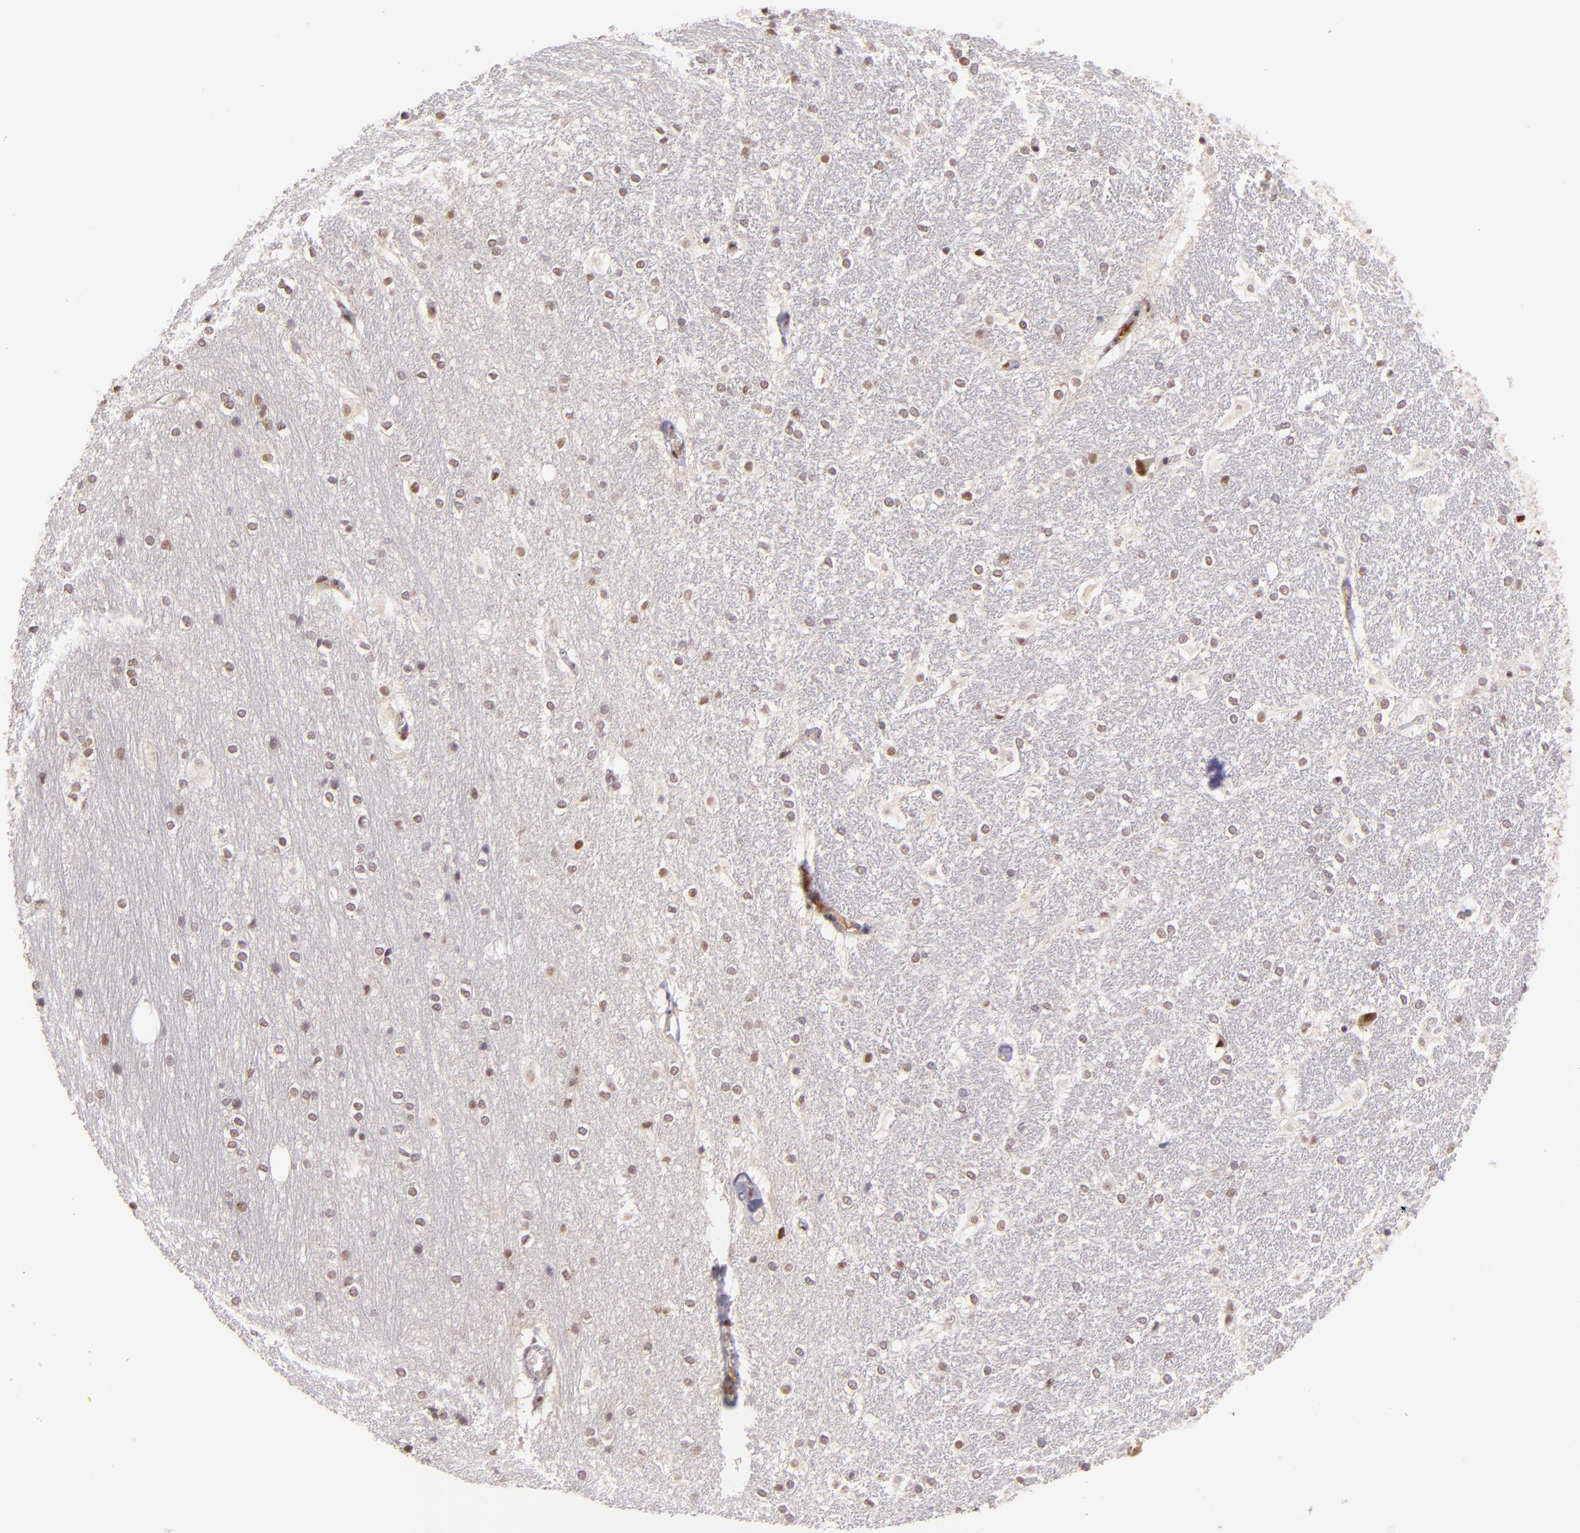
{"staining": {"intensity": "weak", "quantity": "<25%", "location": "cytoplasmic/membranous"}, "tissue": "hippocampus", "cell_type": "Glial cells", "image_type": "normal", "snomed": [{"axis": "morphology", "description": "Normal tissue, NOS"}, {"axis": "topography", "description": "Hippocampus"}], "caption": "A high-resolution image shows IHC staining of normal hippocampus, which reveals no significant staining in glial cells. (DAB immunohistochemistry with hematoxylin counter stain).", "gene": "RXRG", "patient": {"sex": "female", "age": 19}}